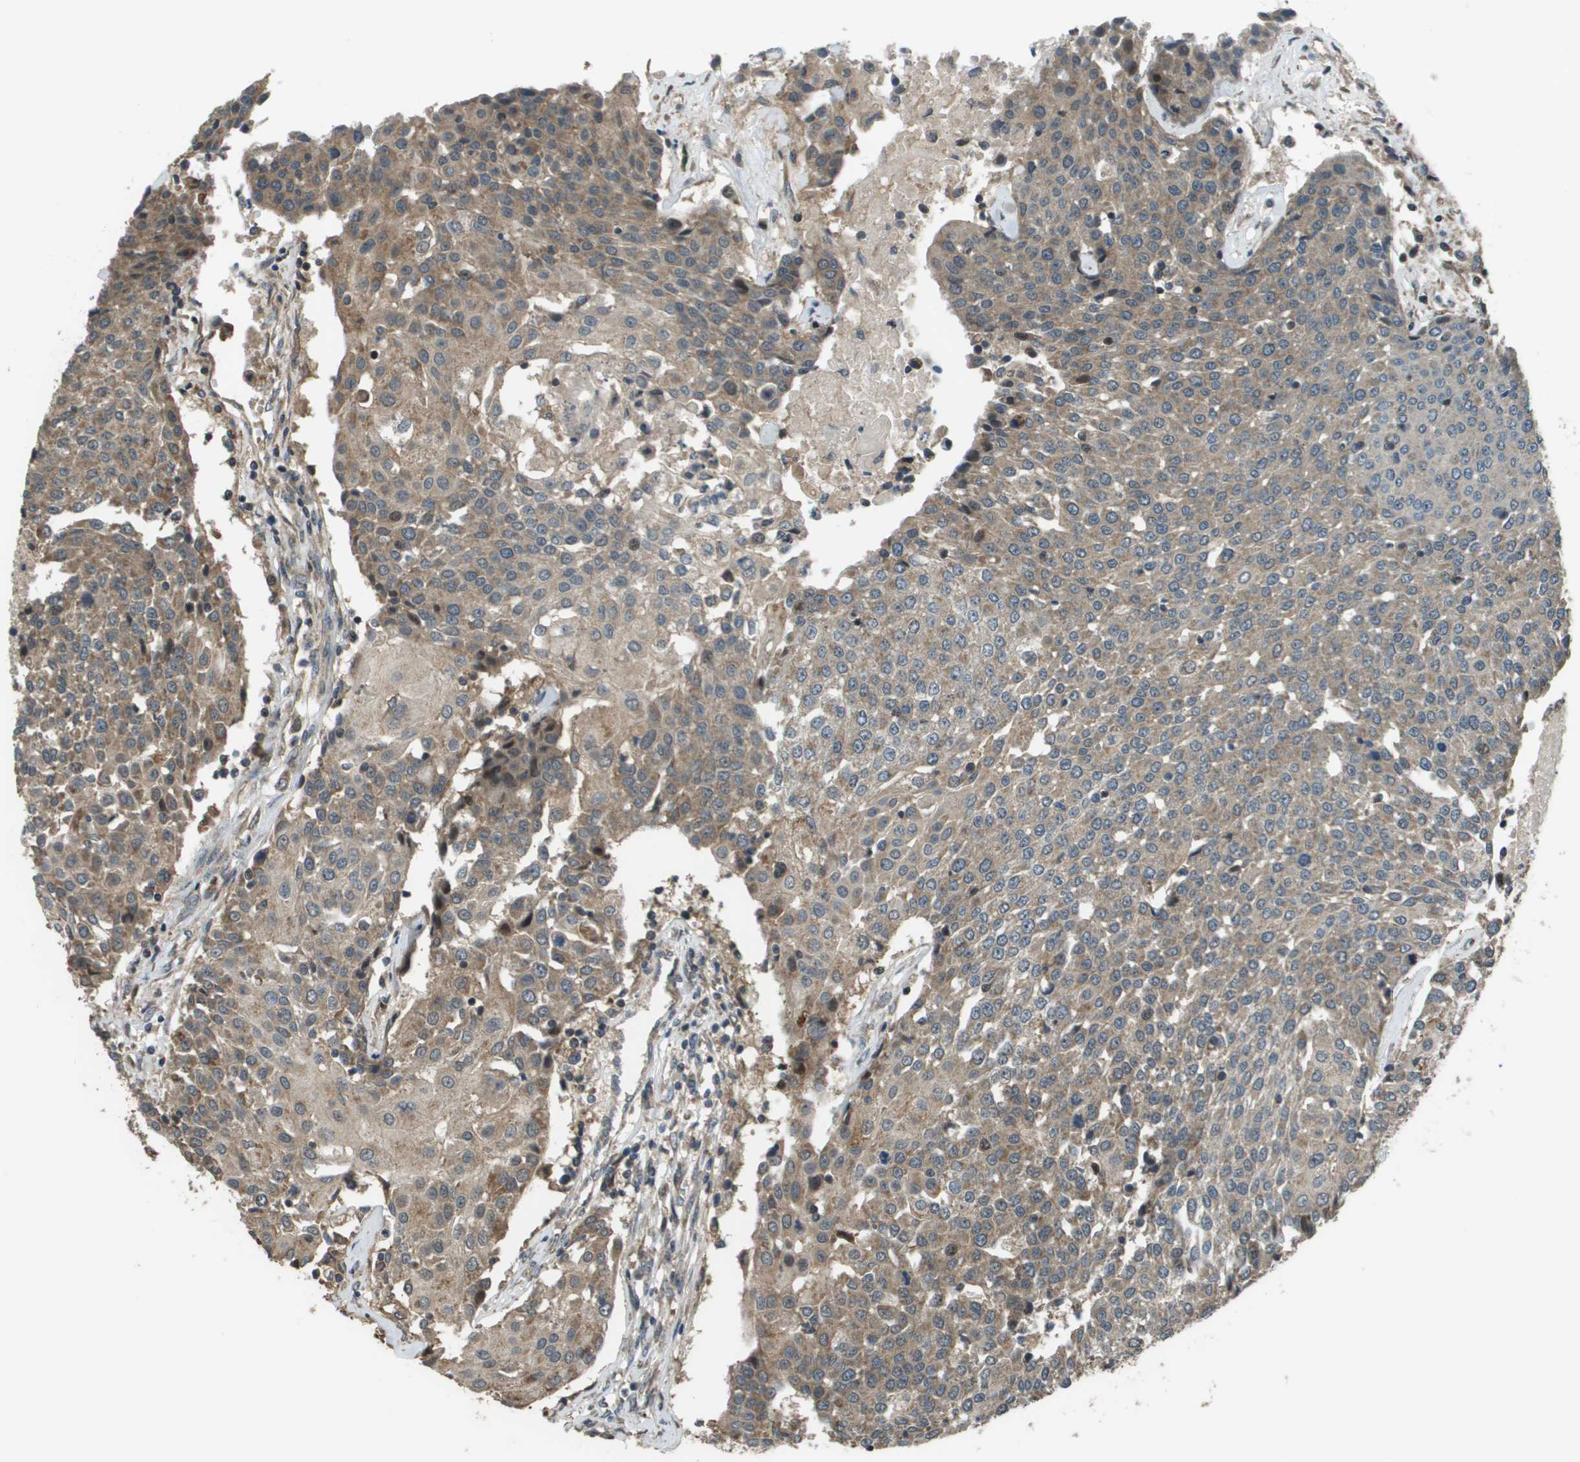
{"staining": {"intensity": "moderate", "quantity": ">75%", "location": "cytoplasmic/membranous"}, "tissue": "urothelial cancer", "cell_type": "Tumor cells", "image_type": "cancer", "snomed": [{"axis": "morphology", "description": "Urothelial carcinoma, High grade"}, {"axis": "topography", "description": "Urinary bladder"}], "caption": "This is a photomicrograph of immunohistochemistry staining of urothelial carcinoma (high-grade), which shows moderate expression in the cytoplasmic/membranous of tumor cells.", "gene": "PLPBP", "patient": {"sex": "female", "age": 85}}